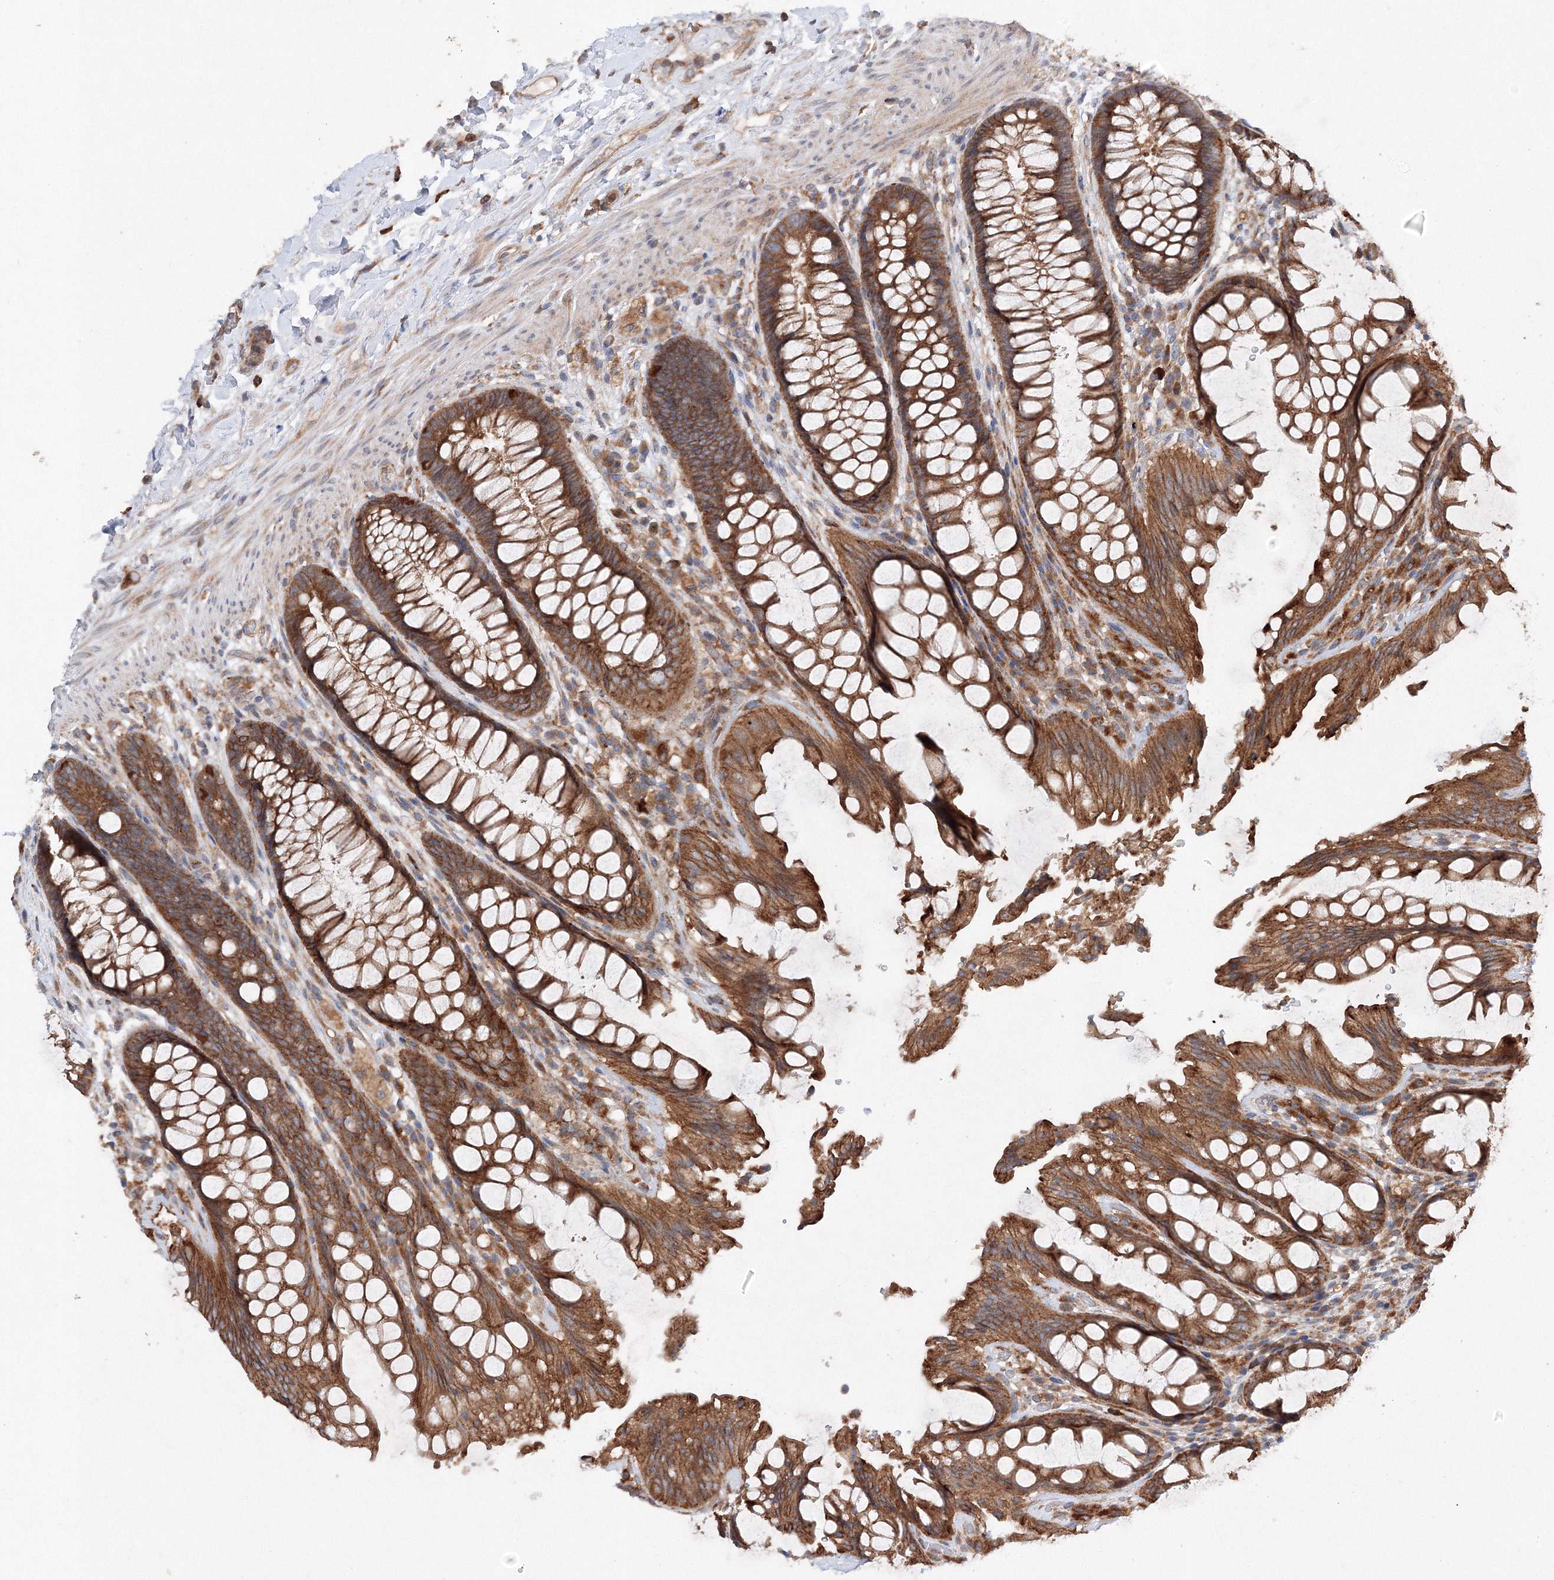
{"staining": {"intensity": "strong", "quantity": ">75%", "location": "cytoplasmic/membranous"}, "tissue": "rectum", "cell_type": "Glandular cells", "image_type": "normal", "snomed": [{"axis": "morphology", "description": "Normal tissue, NOS"}, {"axis": "topography", "description": "Rectum"}], "caption": "Strong cytoplasmic/membranous protein staining is identified in about >75% of glandular cells in rectum. The staining is performed using DAB brown chromogen to label protein expression. The nuclei are counter-stained blue using hematoxylin.", "gene": "SLC36A1", "patient": {"sex": "female", "age": 46}}